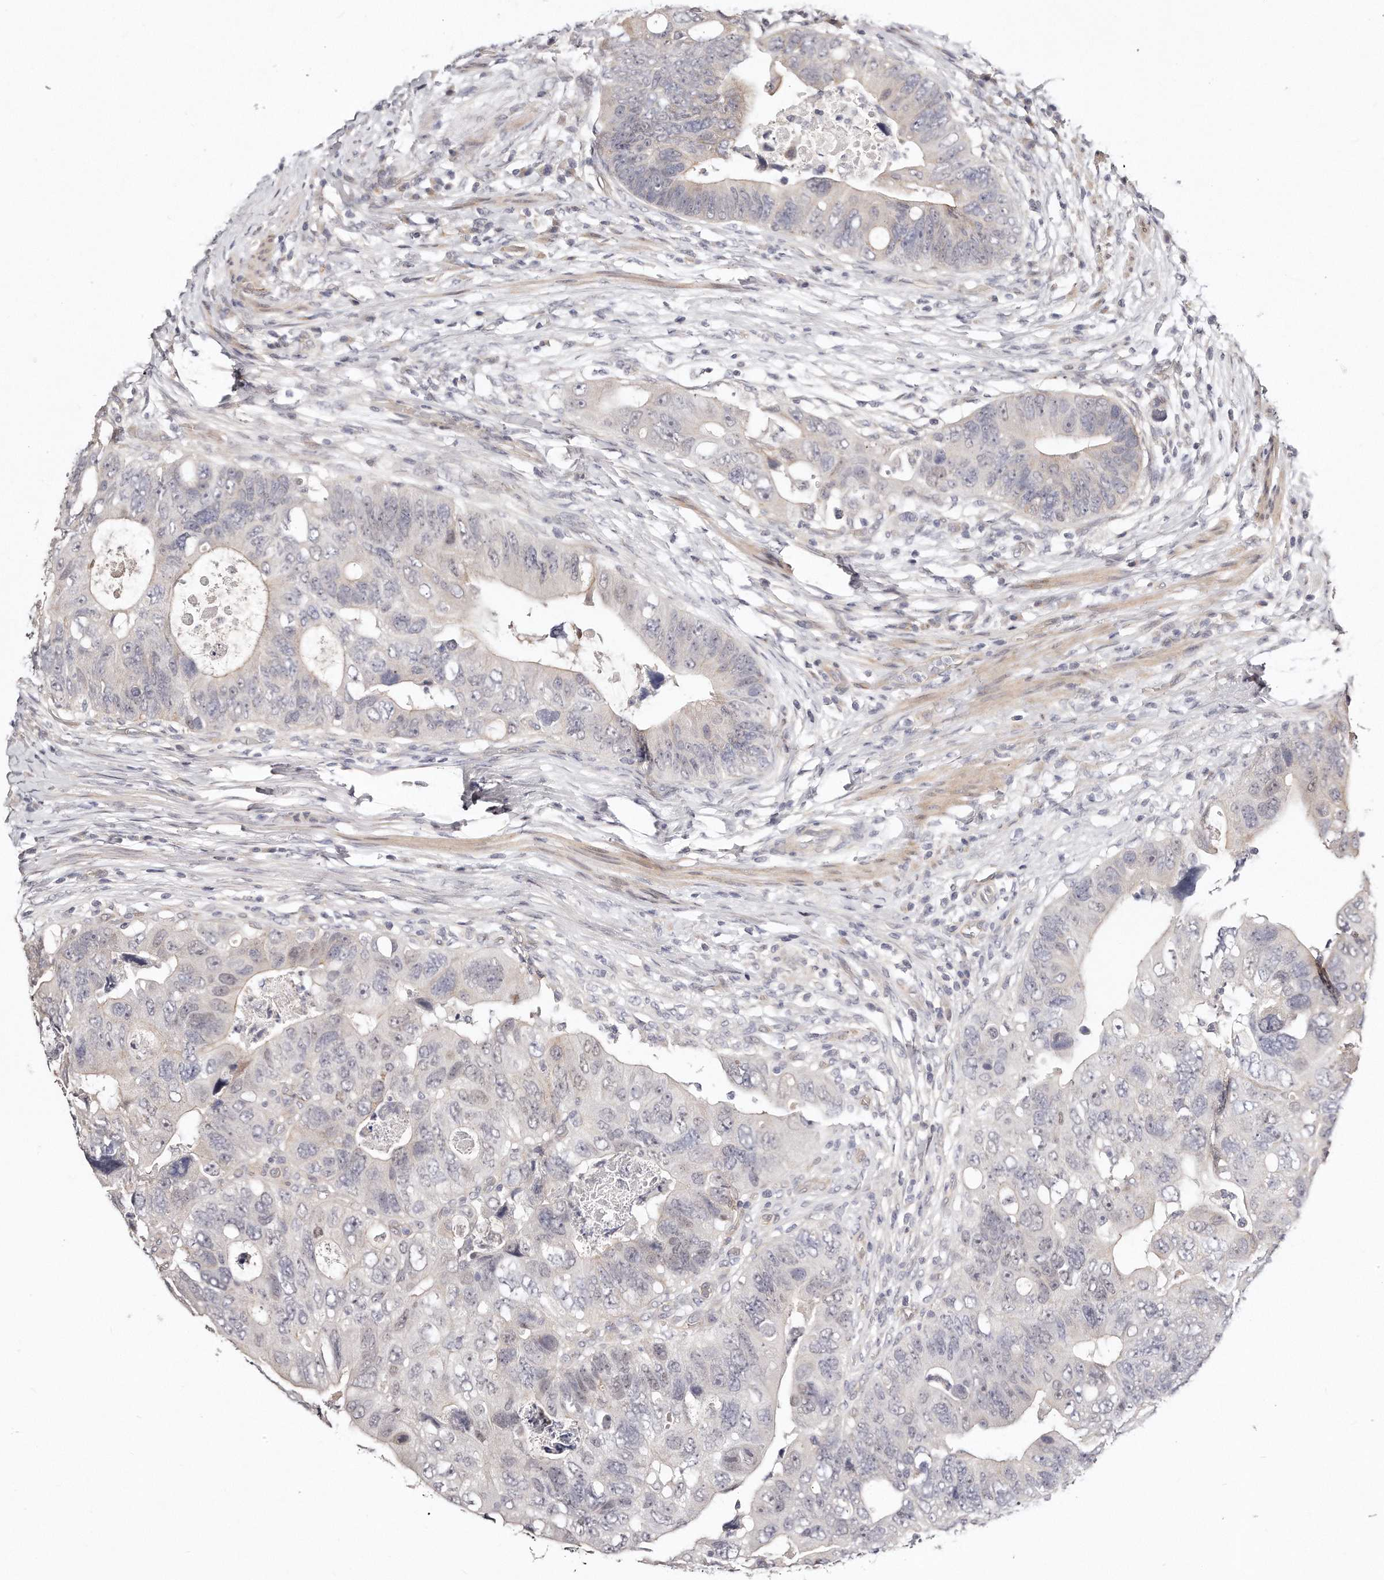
{"staining": {"intensity": "moderate", "quantity": "<25%", "location": "nuclear"}, "tissue": "colorectal cancer", "cell_type": "Tumor cells", "image_type": "cancer", "snomed": [{"axis": "morphology", "description": "Adenocarcinoma, NOS"}, {"axis": "topography", "description": "Rectum"}], "caption": "Protein expression analysis of human colorectal cancer (adenocarcinoma) reveals moderate nuclear positivity in approximately <25% of tumor cells.", "gene": "CASZ1", "patient": {"sex": "male", "age": 59}}